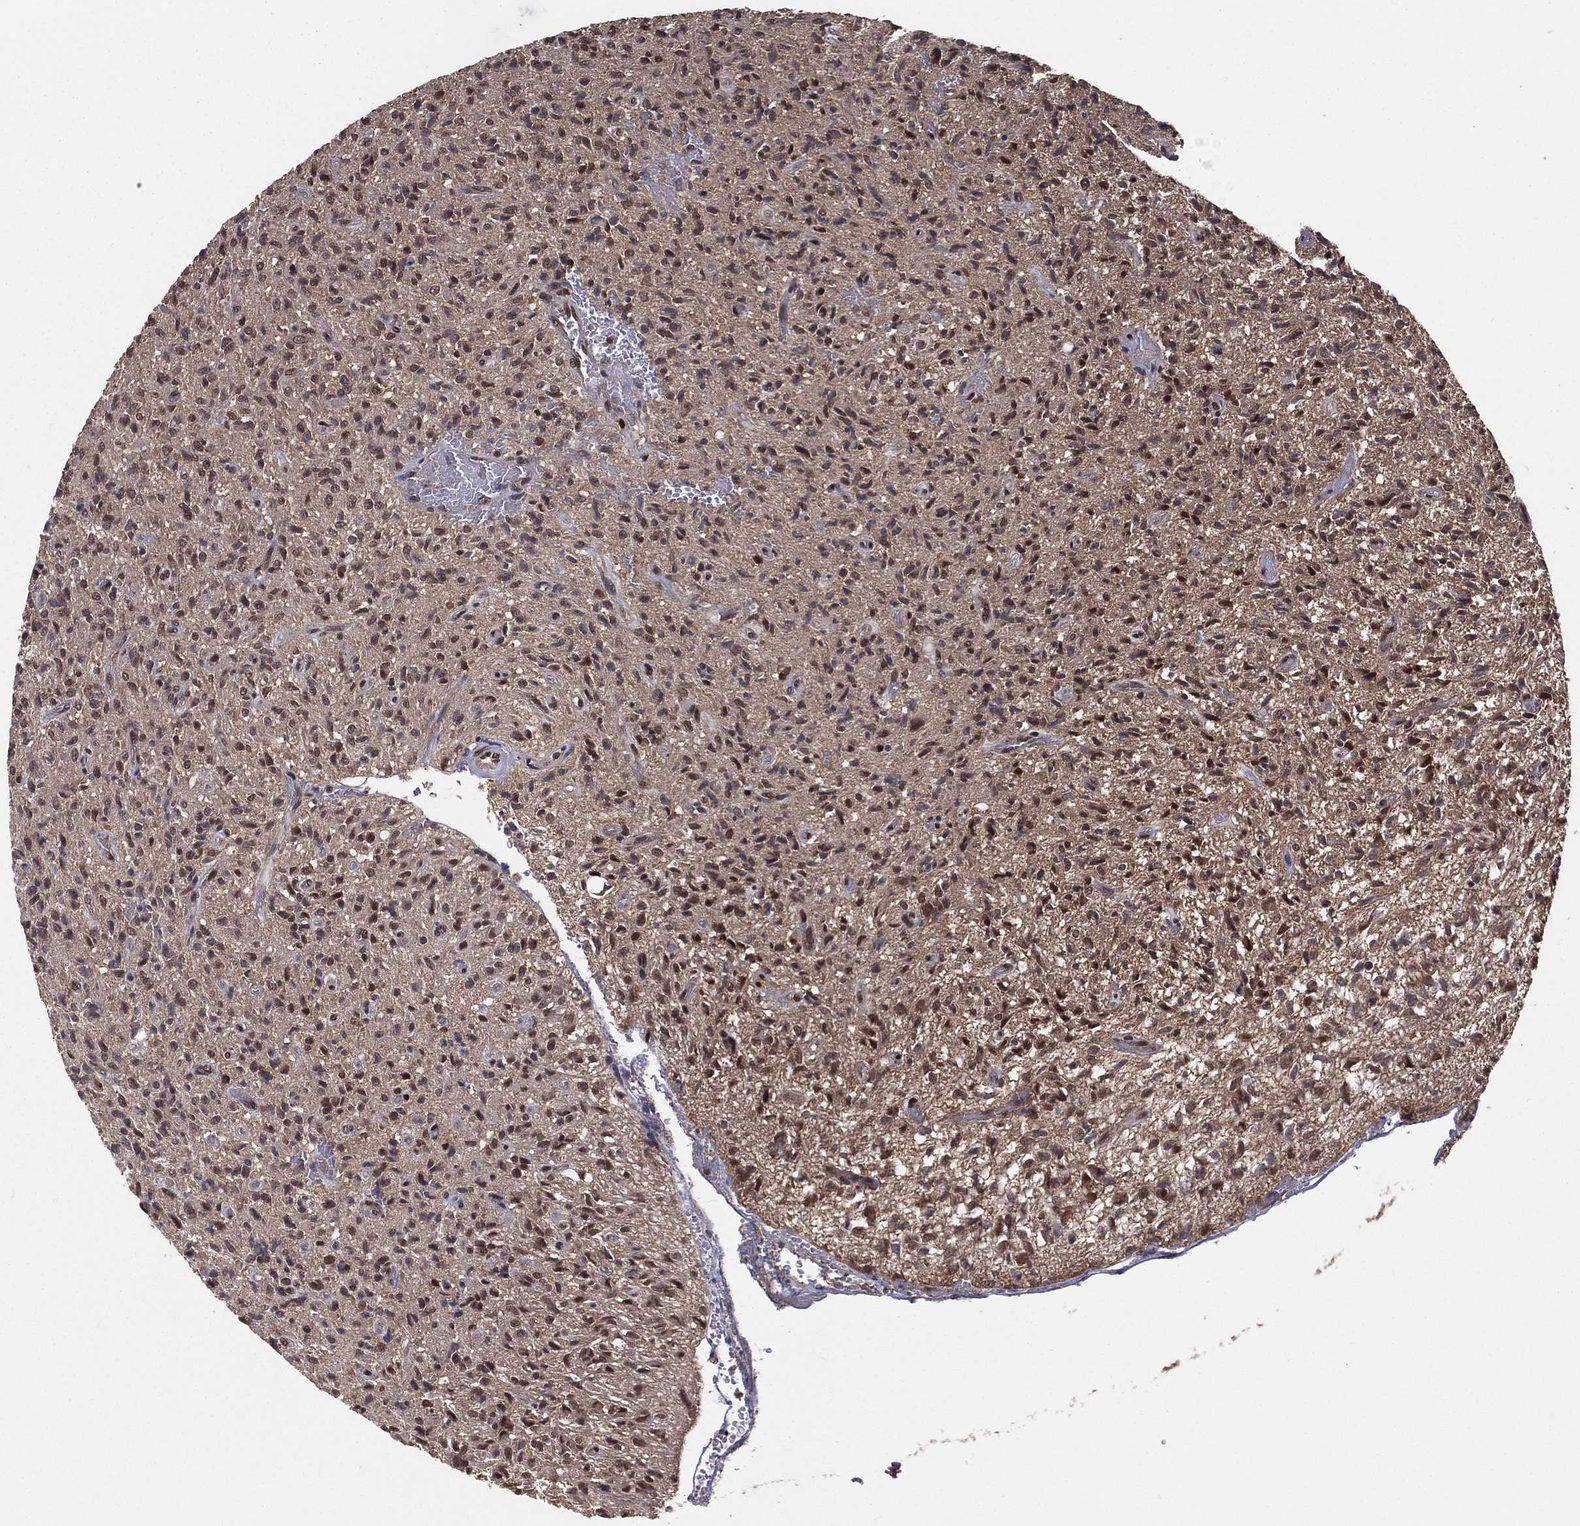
{"staining": {"intensity": "moderate", "quantity": "25%-75%", "location": "nuclear"}, "tissue": "glioma", "cell_type": "Tumor cells", "image_type": "cancer", "snomed": [{"axis": "morphology", "description": "Glioma, malignant, High grade"}, {"axis": "topography", "description": "Brain"}], "caption": "About 25%-75% of tumor cells in malignant glioma (high-grade) show moderate nuclear protein staining as visualized by brown immunohistochemical staining.", "gene": "CARM1", "patient": {"sex": "male", "age": 64}}